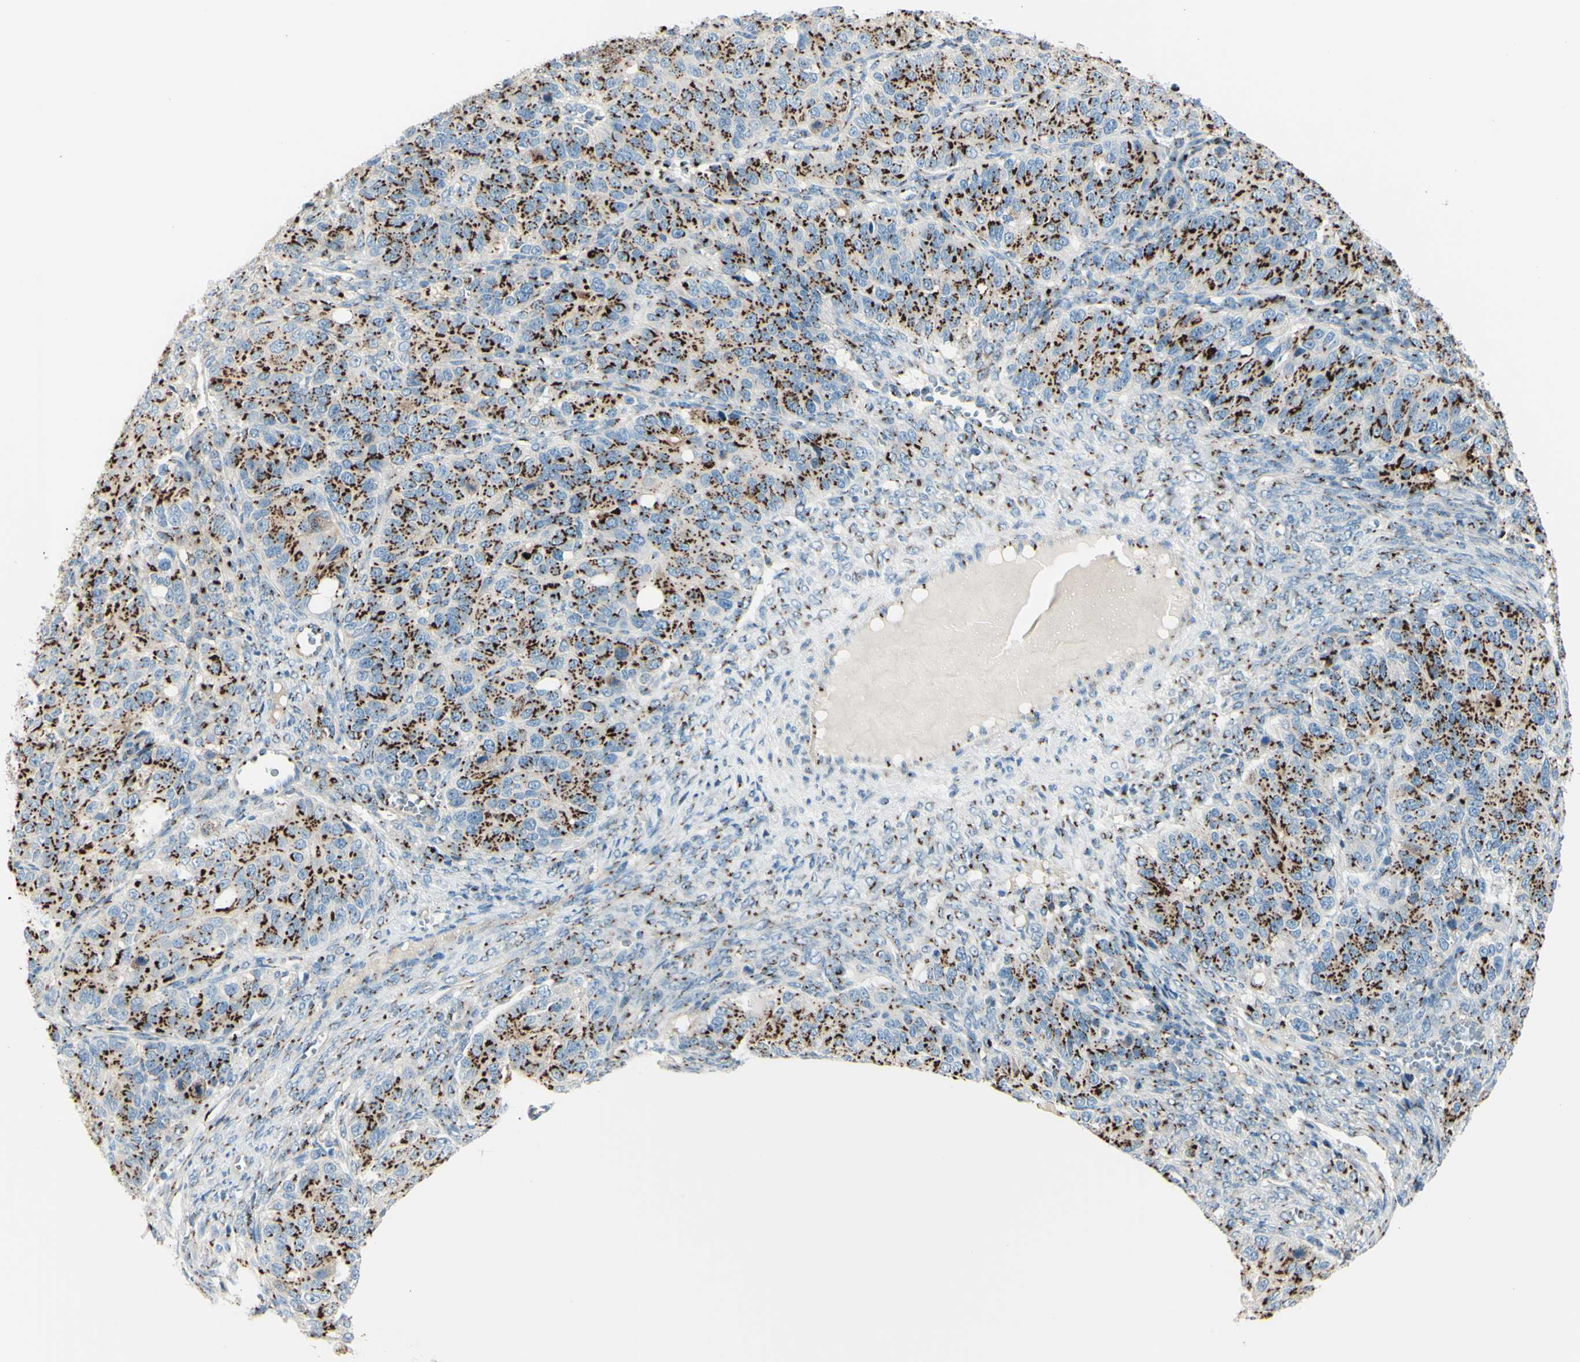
{"staining": {"intensity": "strong", "quantity": ">75%", "location": "cytoplasmic/membranous"}, "tissue": "ovarian cancer", "cell_type": "Tumor cells", "image_type": "cancer", "snomed": [{"axis": "morphology", "description": "Carcinoma, endometroid"}, {"axis": "topography", "description": "Ovary"}], "caption": "There is high levels of strong cytoplasmic/membranous positivity in tumor cells of ovarian cancer (endometroid carcinoma), as demonstrated by immunohistochemical staining (brown color).", "gene": "B4GALT1", "patient": {"sex": "female", "age": 51}}